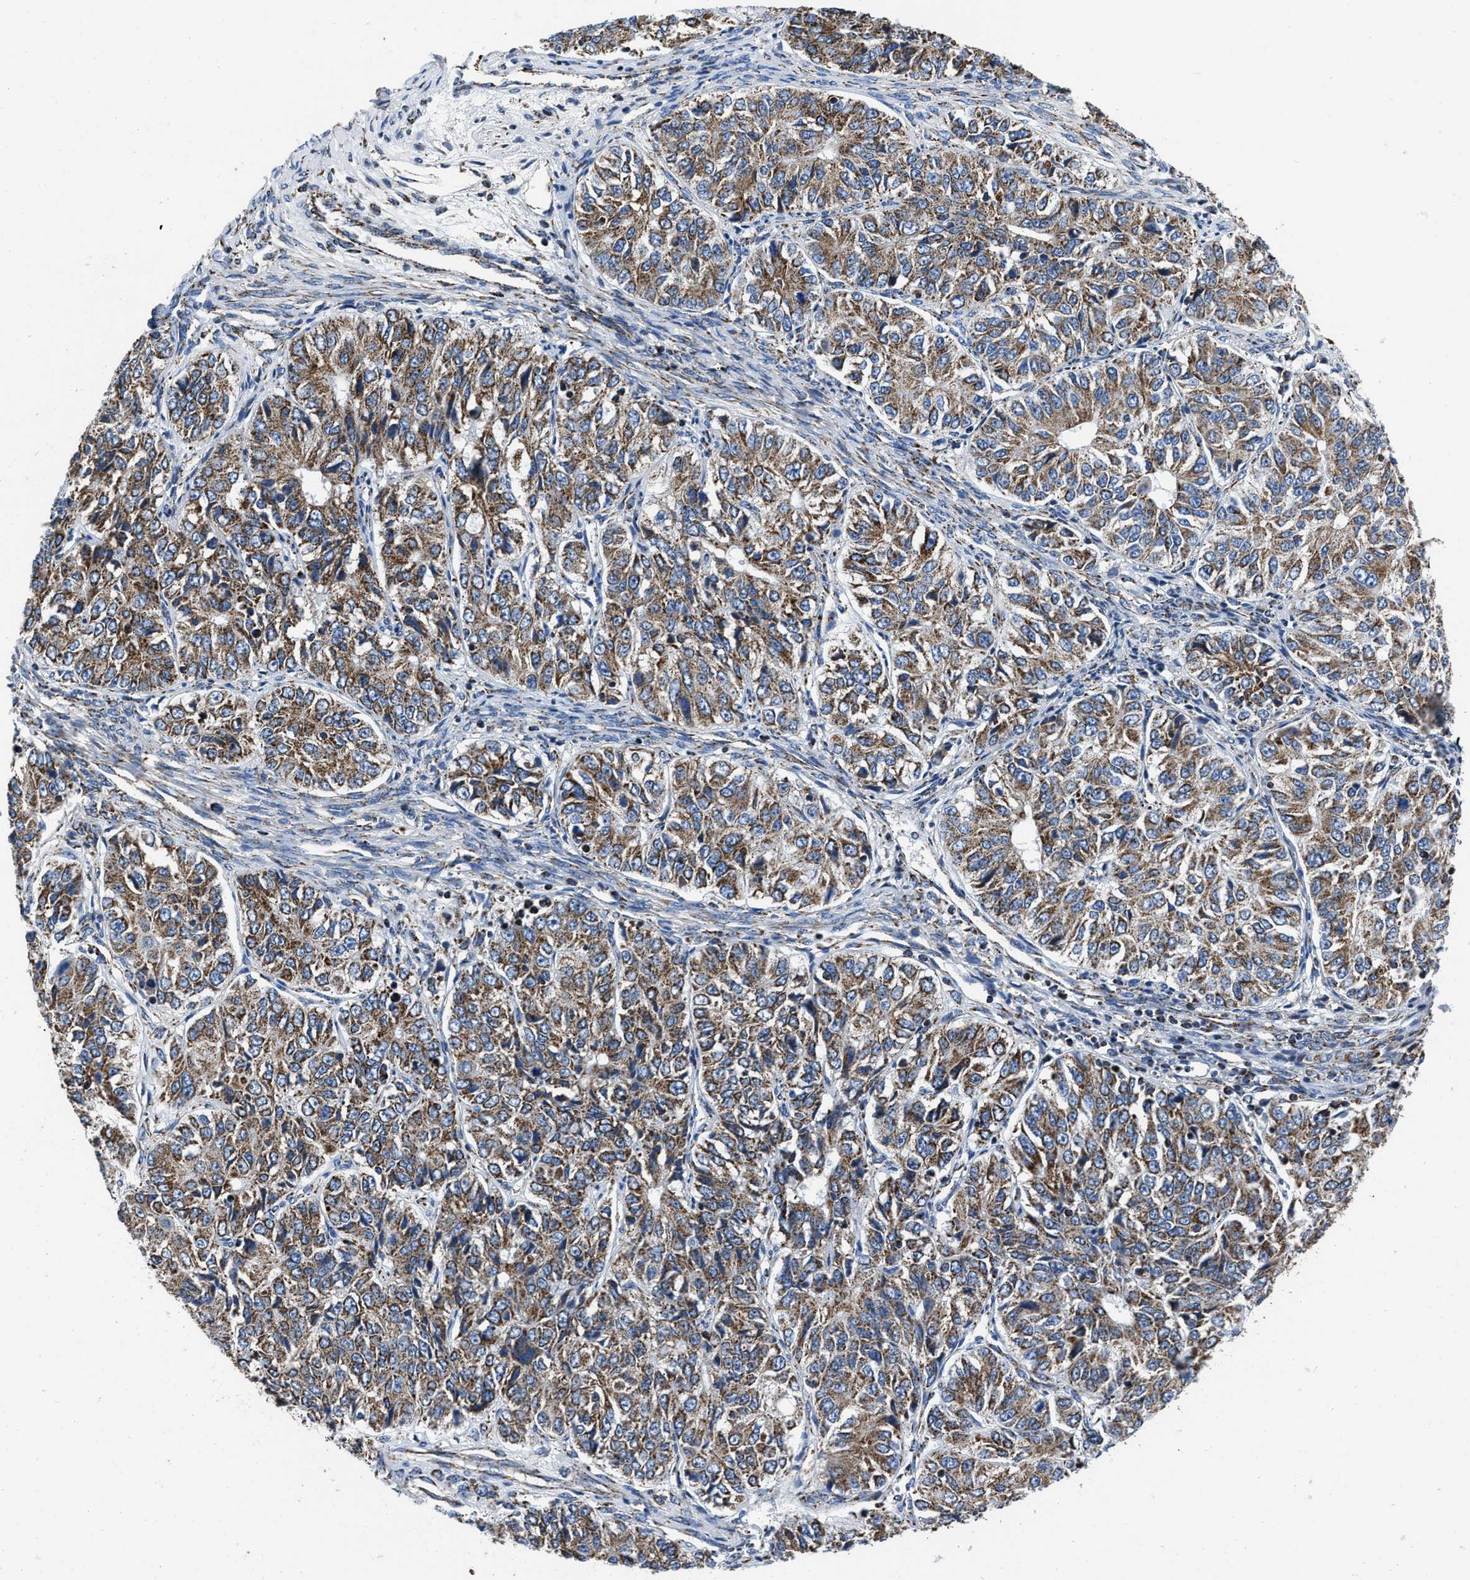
{"staining": {"intensity": "moderate", "quantity": ">75%", "location": "cytoplasmic/membranous"}, "tissue": "ovarian cancer", "cell_type": "Tumor cells", "image_type": "cancer", "snomed": [{"axis": "morphology", "description": "Carcinoma, endometroid"}, {"axis": "topography", "description": "Ovary"}], "caption": "Endometroid carcinoma (ovarian) tissue demonstrates moderate cytoplasmic/membranous positivity in about >75% of tumor cells The staining was performed using DAB (3,3'-diaminobenzidine) to visualize the protein expression in brown, while the nuclei were stained in blue with hematoxylin (Magnification: 20x).", "gene": "NSD3", "patient": {"sex": "female", "age": 51}}